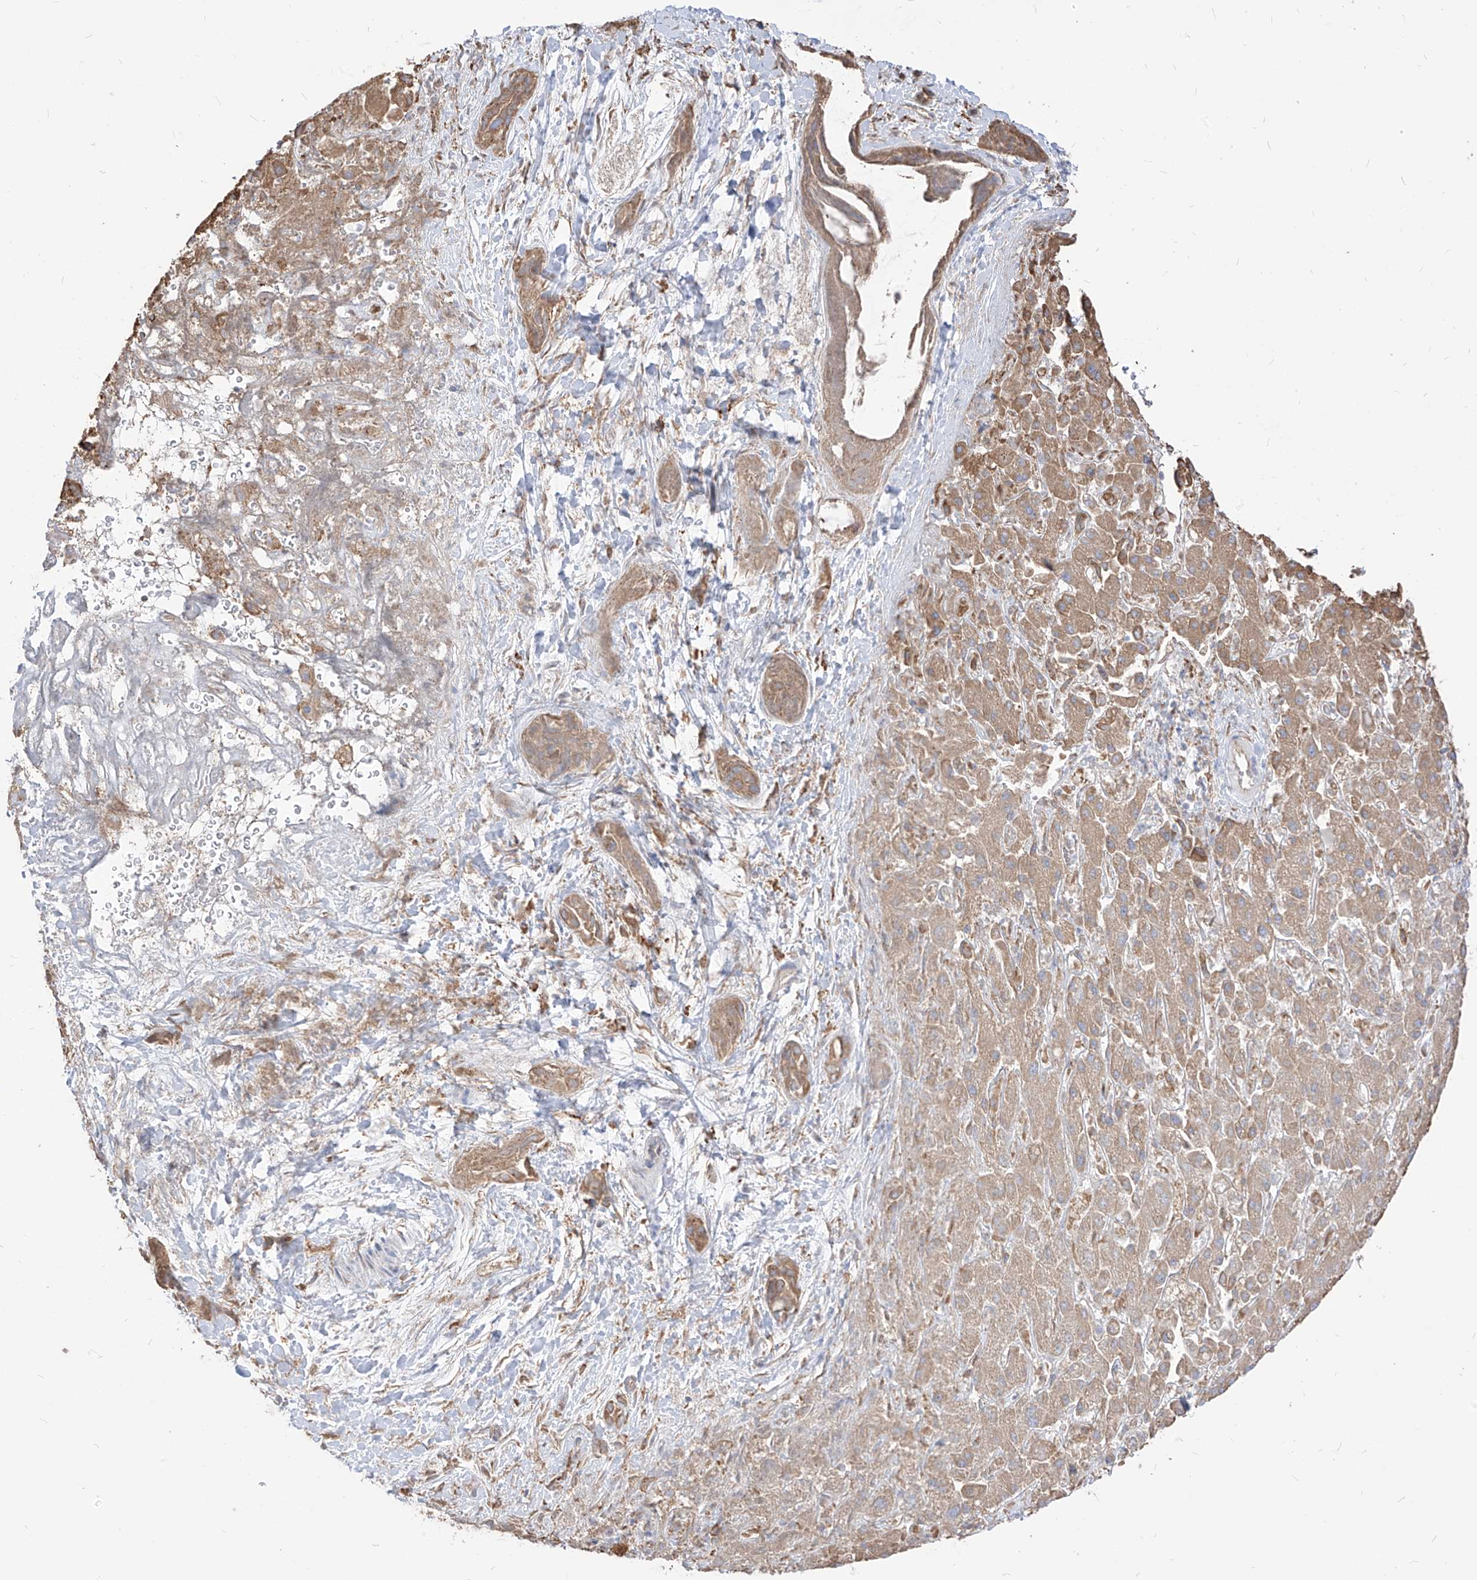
{"staining": {"intensity": "moderate", "quantity": ">75%", "location": "cytoplasmic/membranous"}, "tissue": "liver cancer", "cell_type": "Tumor cells", "image_type": "cancer", "snomed": [{"axis": "morphology", "description": "Cholangiocarcinoma"}, {"axis": "topography", "description": "Liver"}], "caption": "Liver cancer (cholangiocarcinoma) stained with immunohistochemistry (IHC) displays moderate cytoplasmic/membranous positivity in about >75% of tumor cells. (Stains: DAB in brown, nuclei in blue, Microscopy: brightfield microscopy at high magnification).", "gene": "PDIA6", "patient": {"sex": "female", "age": 52}}